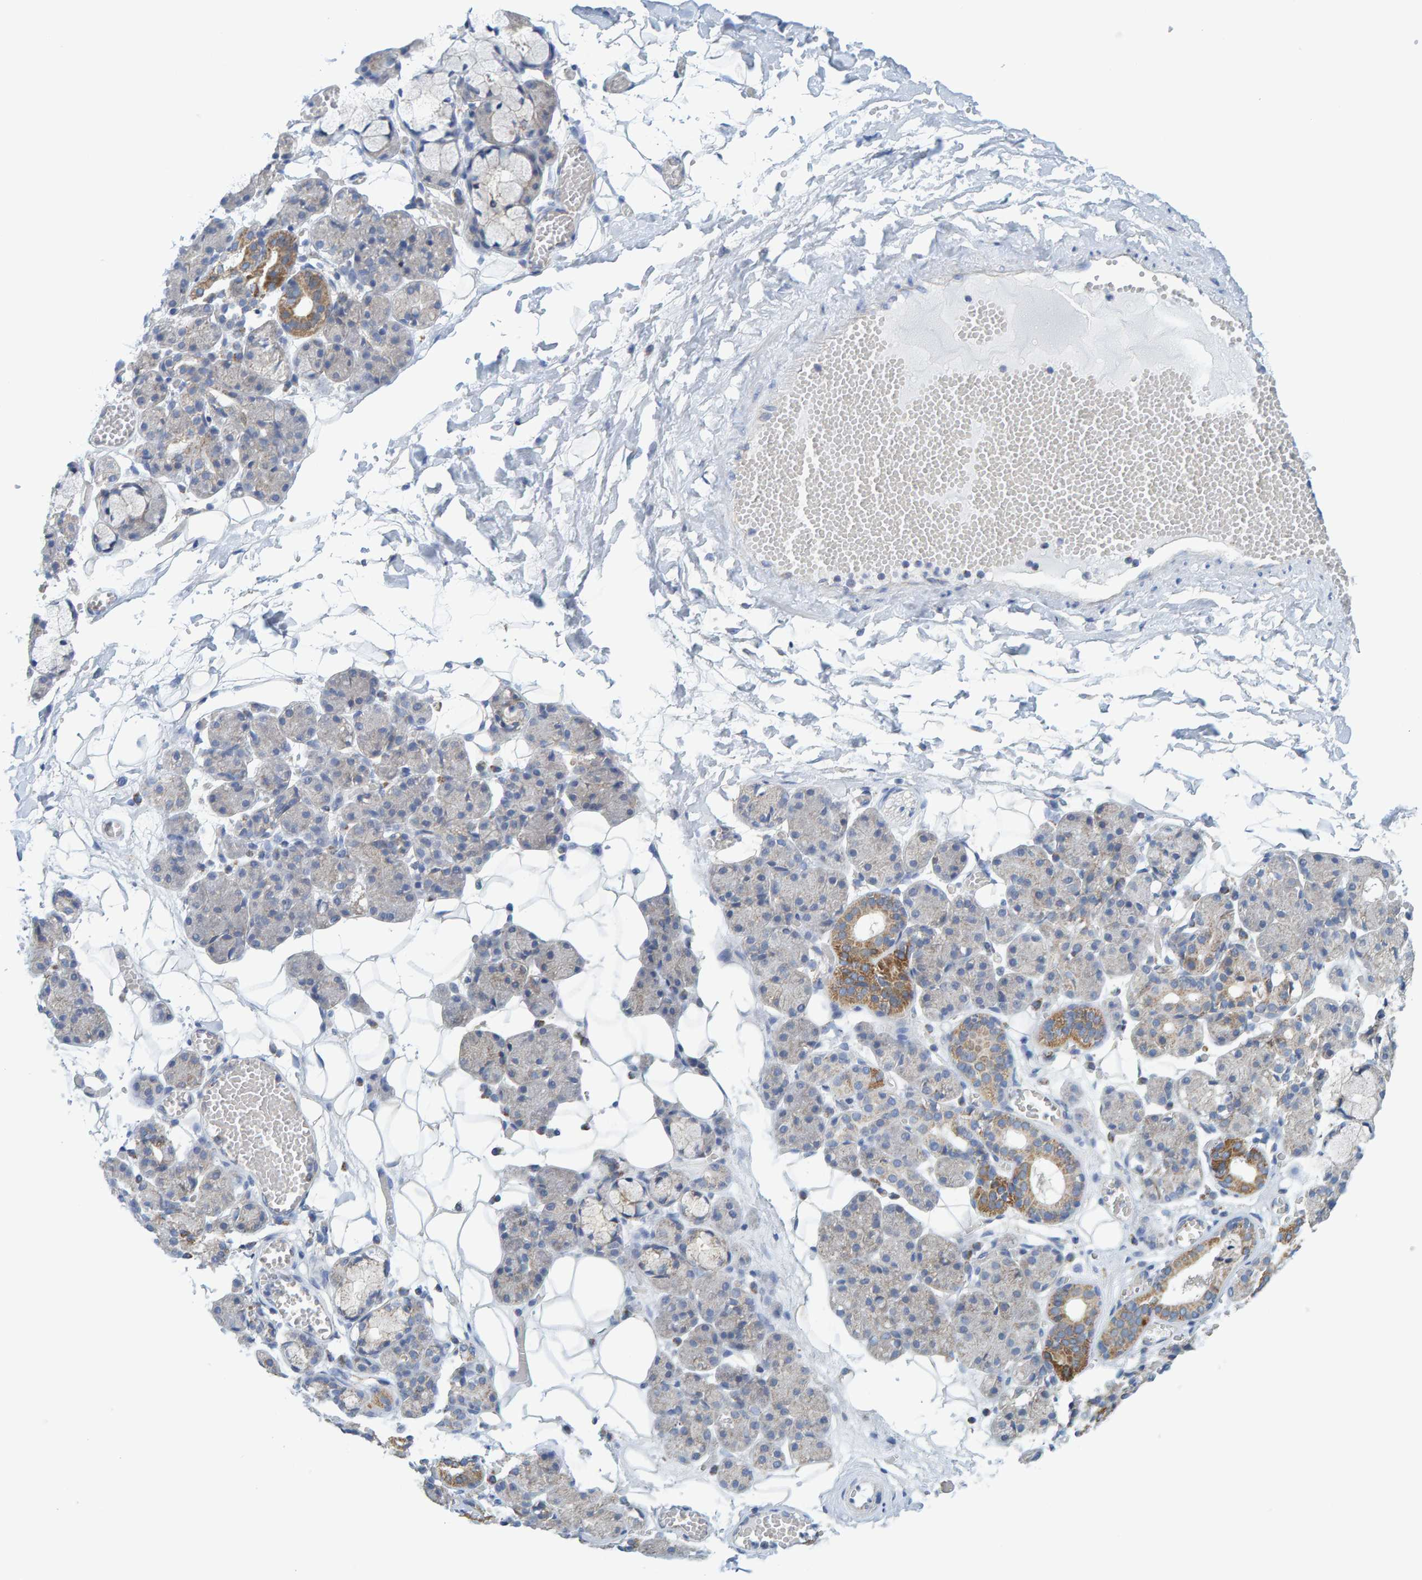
{"staining": {"intensity": "moderate", "quantity": "<25%", "location": "cytoplasmic/membranous"}, "tissue": "salivary gland", "cell_type": "Glandular cells", "image_type": "normal", "snomed": [{"axis": "morphology", "description": "Normal tissue, NOS"}, {"axis": "topography", "description": "Salivary gland"}], "caption": "This image reveals immunohistochemistry (IHC) staining of benign salivary gland, with low moderate cytoplasmic/membranous positivity in about <25% of glandular cells.", "gene": "MRPS7", "patient": {"sex": "male", "age": 63}}